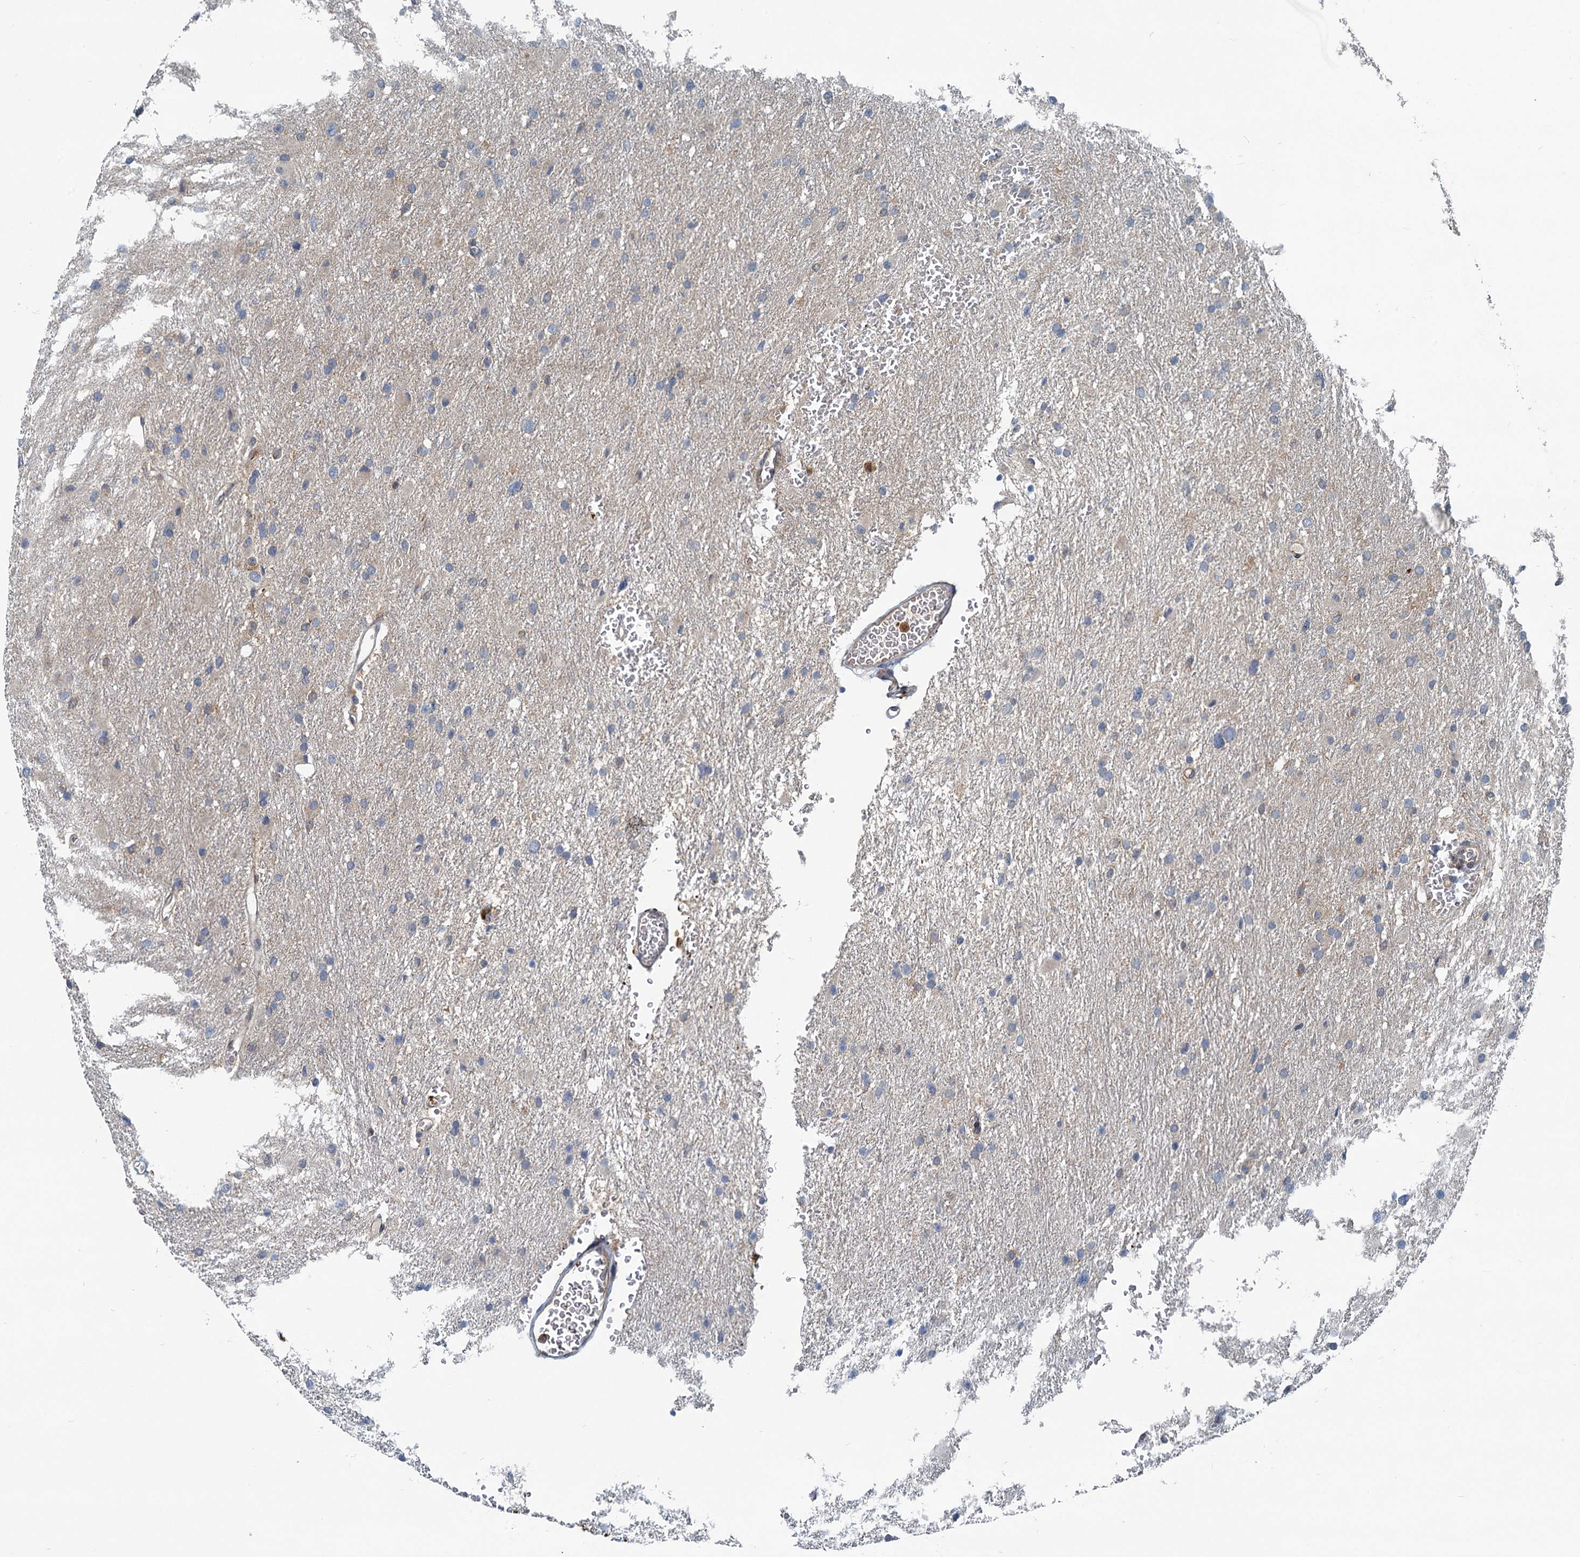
{"staining": {"intensity": "negative", "quantity": "none", "location": "none"}, "tissue": "glioma", "cell_type": "Tumor cells", "image_type": "cancer", "snomed": [{"axis": "morphology", "description": "Glioma, malignant, High grade"}, {"axis": "topography", "description": "Cerebral cortex"}], "caption": "High magnification brightfield microscopy of glioma stained with DAB (brown) and counterstained with hematoxylin (blue): tumor cells show no significant staining. (IHC, brightfield microscopy, high magnification).", "gene": "GCLM", "patient": {"sex": "female", "age": 36}}